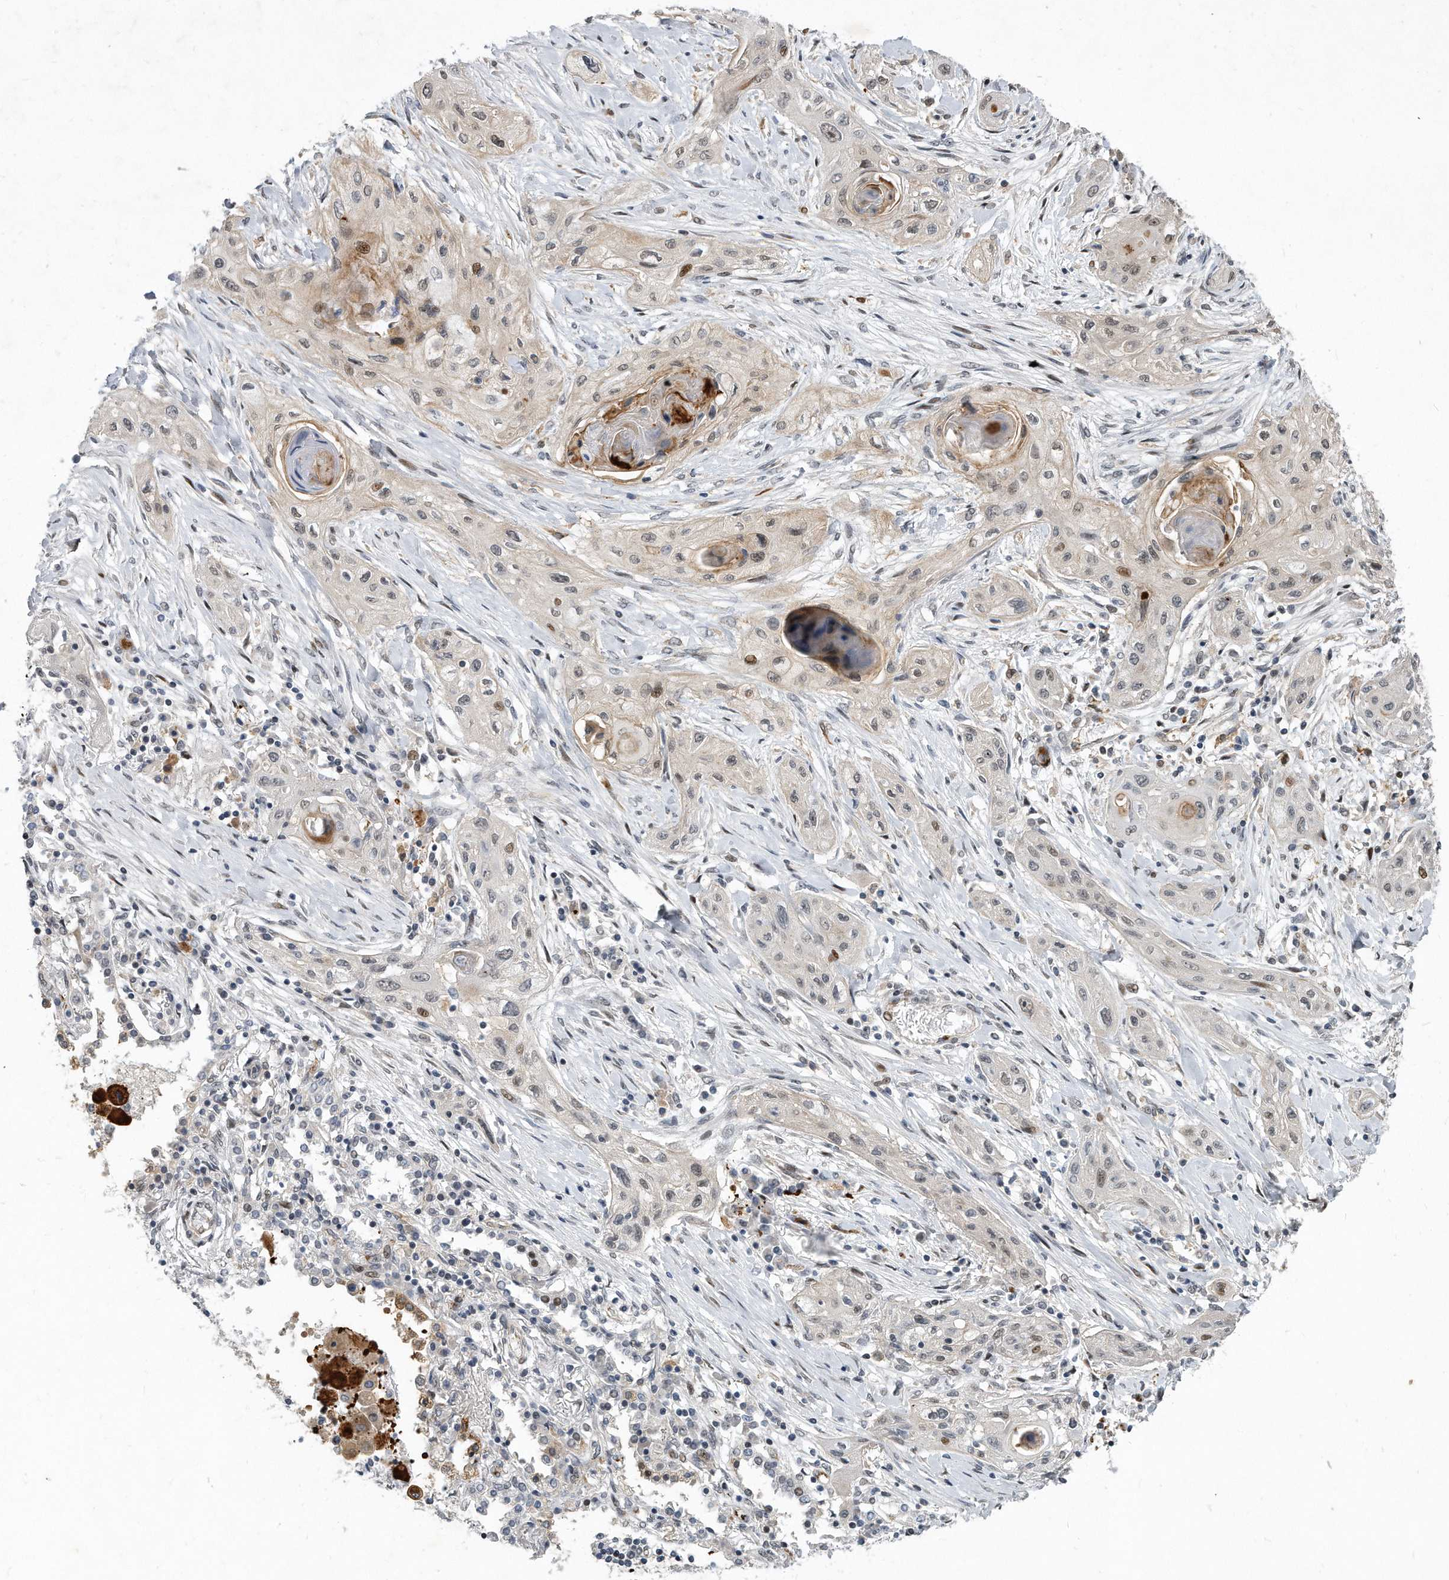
{"staining": {"intensity": "weak", "quantity": "<25%", "location": "cytoplasmic/membranous,nuclear"}, "tissue": "lung cancer", "cell_type": "Tumor cells", "image_type": "cancer", "snomed": [{"axis": "morphology", "description": "Squamous cell carcinoma, NOS"}, {"axis": "topography", "description": "Lung"}], "caption": "High power microscopy photomicrograph of an immunohistochemistry (IHC) image of lung cancer (squamous cell carcinoma), revealing no significant staining in tumor cells.", "gene": "PGBD2", "patient": {"sex": "female", "age": 47}}